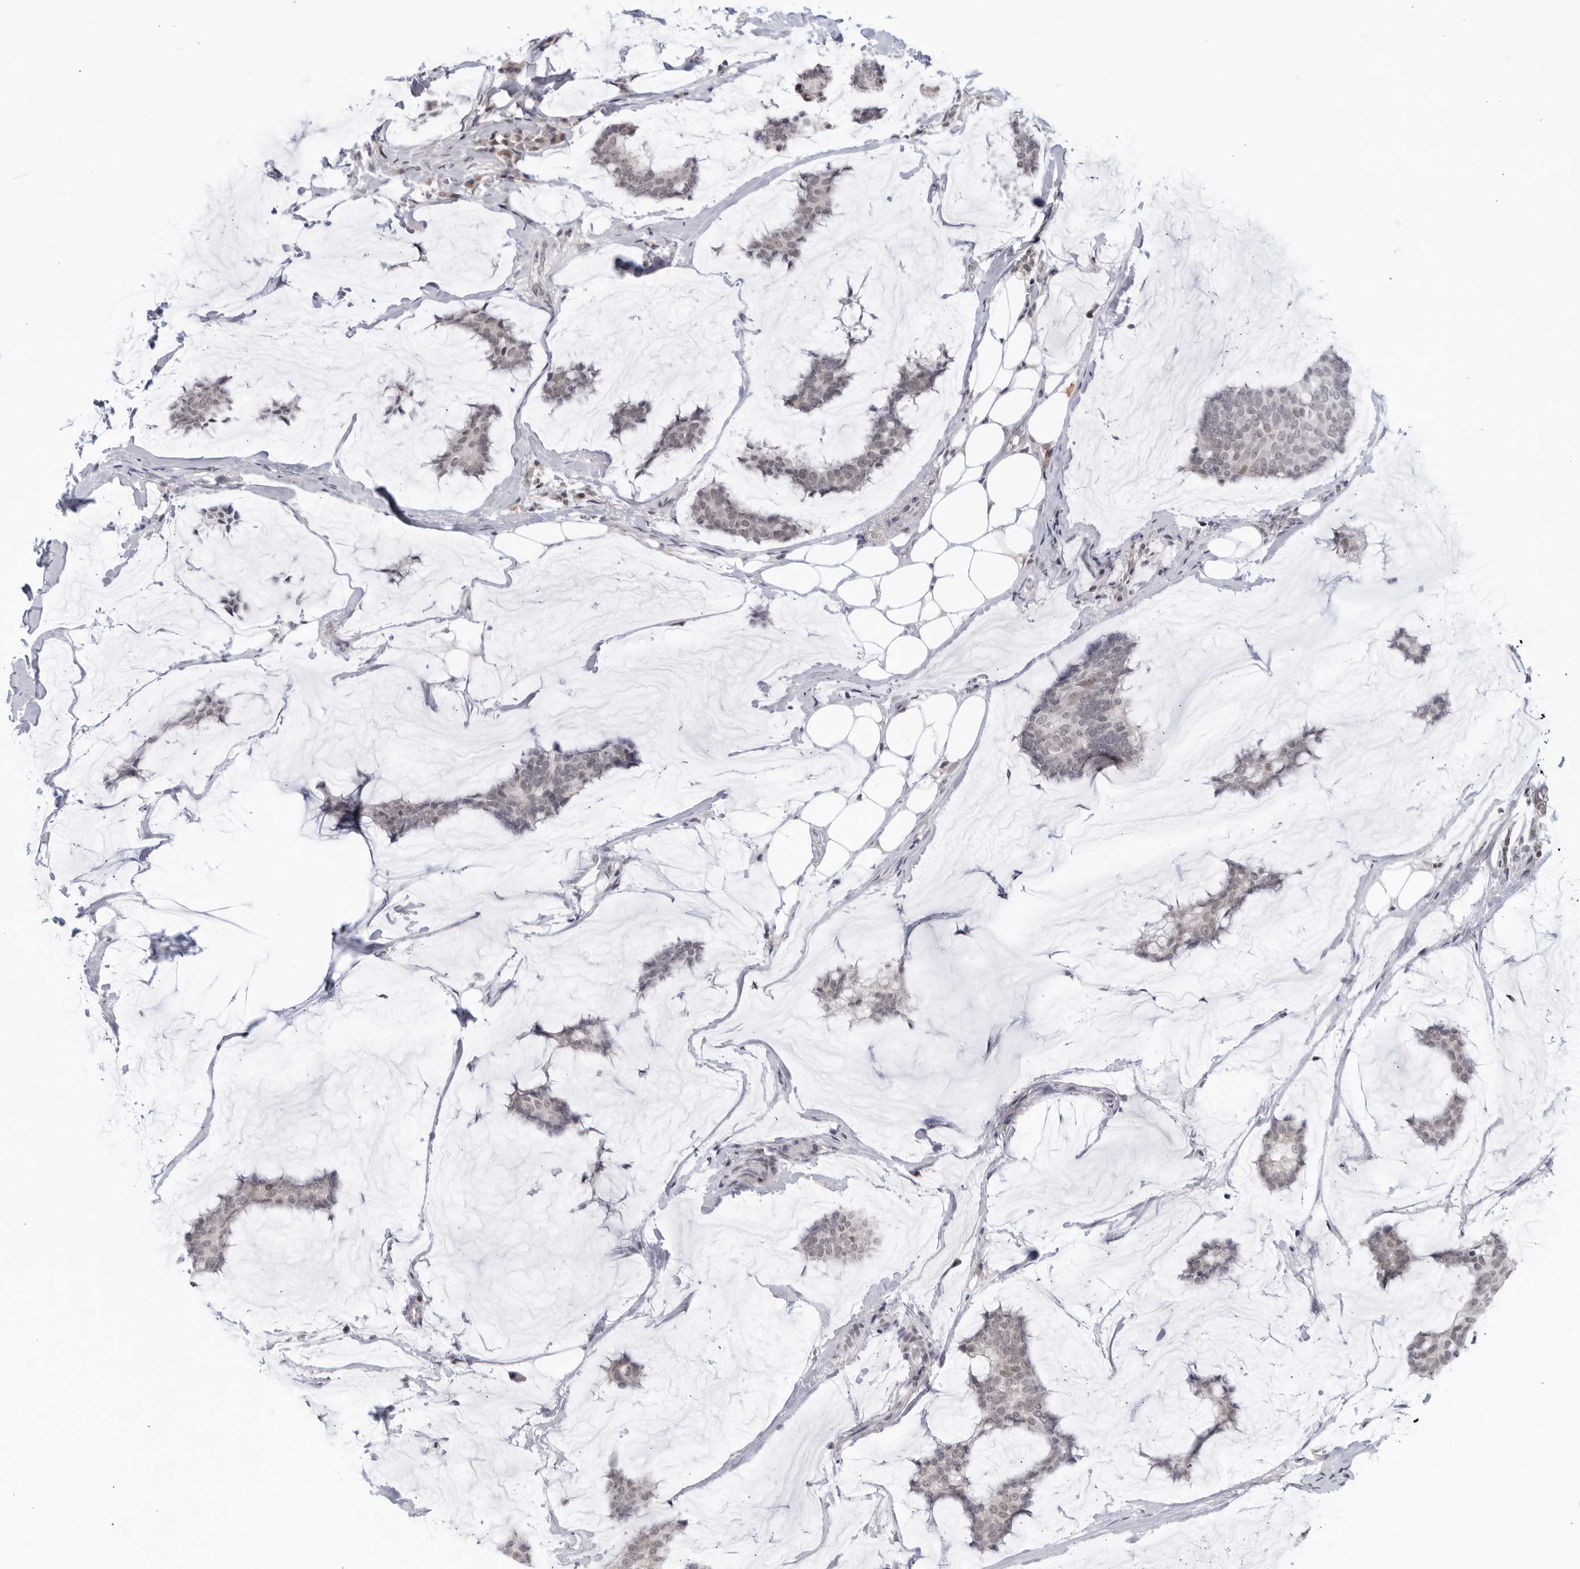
{"staining": {"intensity": "negative", "quantity": "none", "location": "none"}, "tissue": "breast cancer", "cell_type": "Tumor cells", "image_type": "cancer", "snomed": [{"axis": "morphology", "description": "Duct carcinoma"}, {"axis": "topography", "description": "Breast"}], "caption": "This is an immunohistochemistry image of breast intraductal carcinoma. There is no expression in tumor cells.", "gene": "RAB11FIP3", "patient": {"sex": "female", "age": 93}}